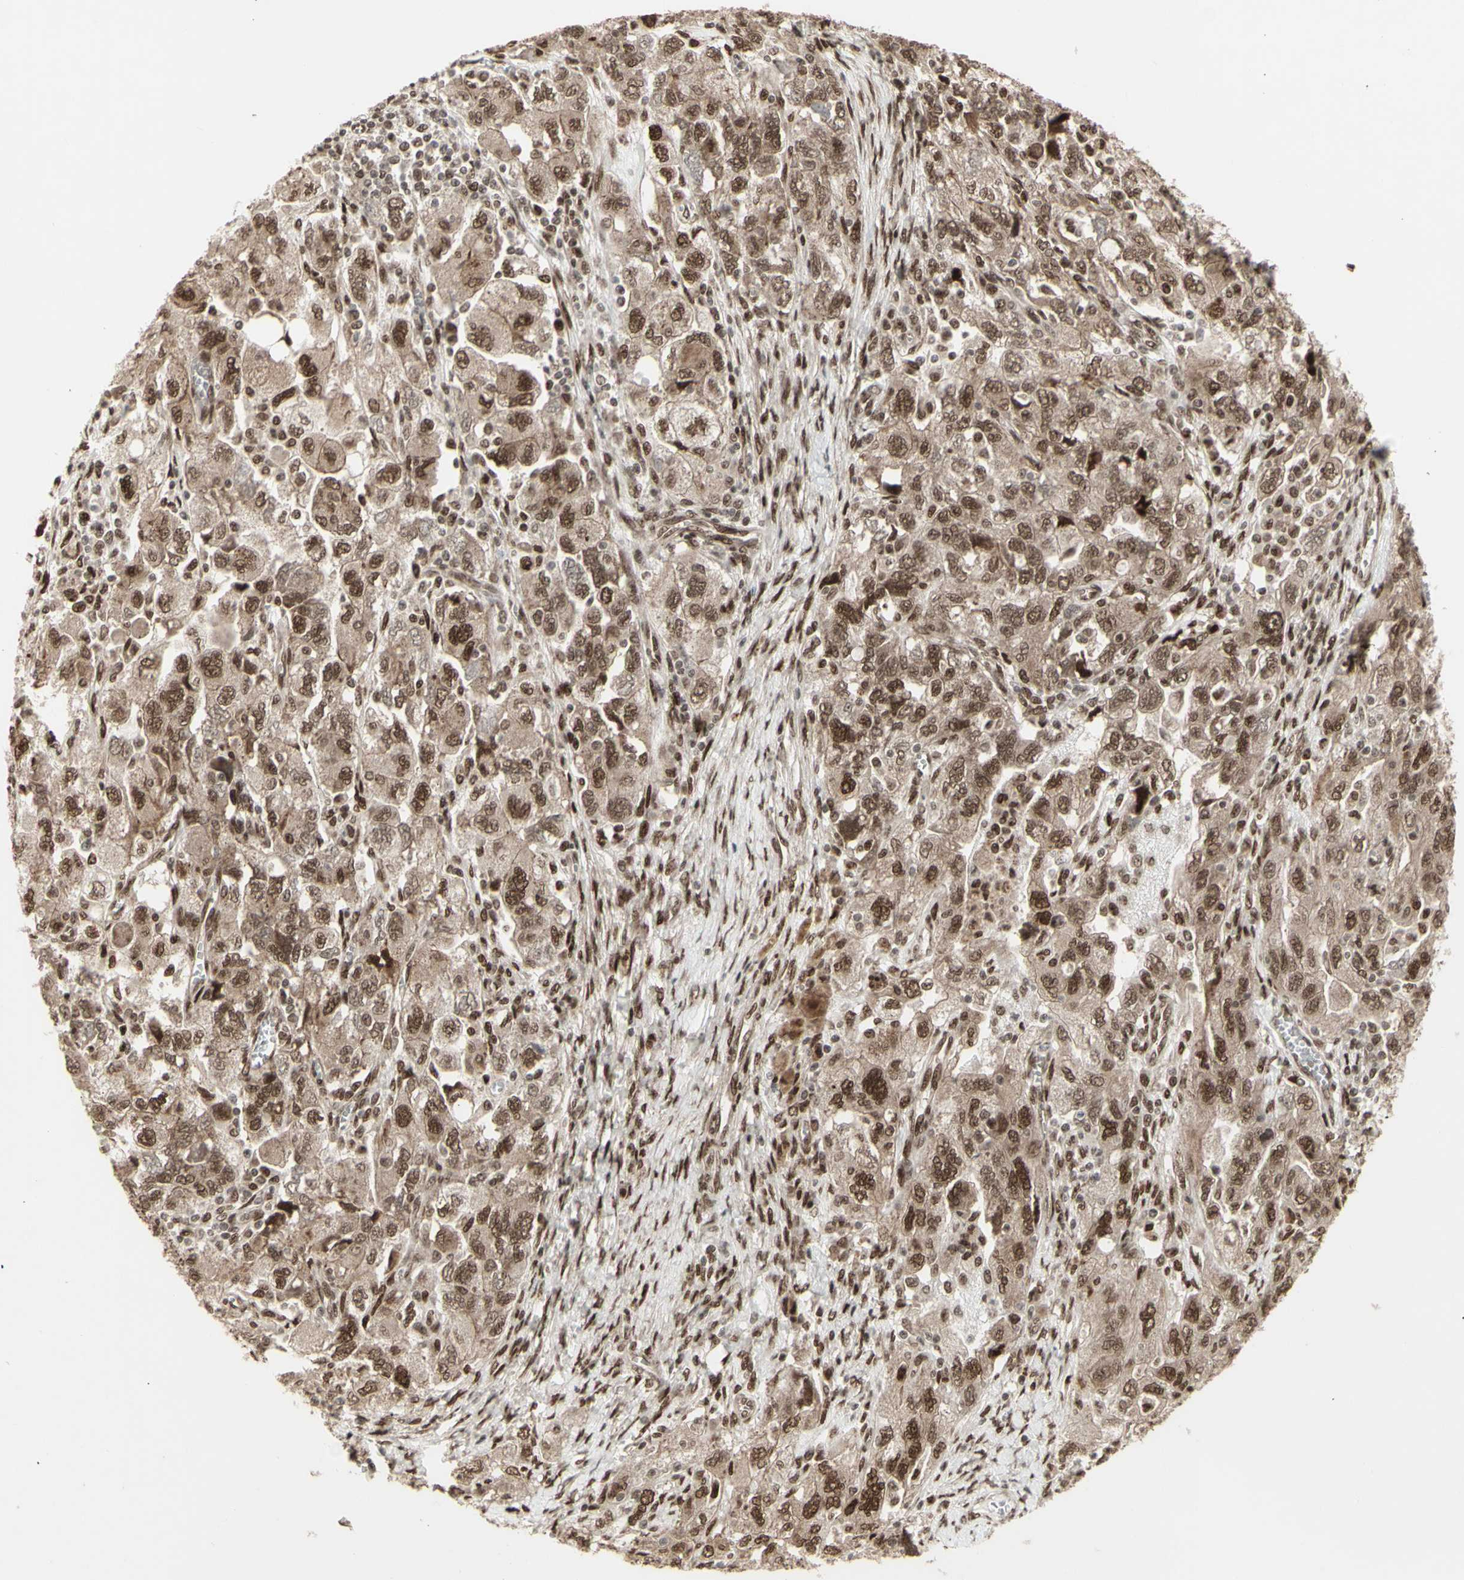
{"staining": {"intensity": "moderate", "quantity": ">75%", "location": "cytoplasmic/membranous,nuclear"}, "tissue": "ovarian cancer", "cell_type": "Tumor cells", "image_type": "cancer", "snomed": [{"axis": "morphology", "description": "Carcinoma, NOS"}, {"axis": "morphology", "description": "Cystadenocarcinoma, serous, NOS"}, {"axis": "topography", "description": "Ovary"}], "caption": "There is medium levels of moderate cytoplasmic/membranous and nuclear staining in tumor cells of carcinoma (ovarian), as demonstrated by immunohistochemical staining (brown color).", "gene": "CBX1", "patient": {"sex": "female", "age": 69}}